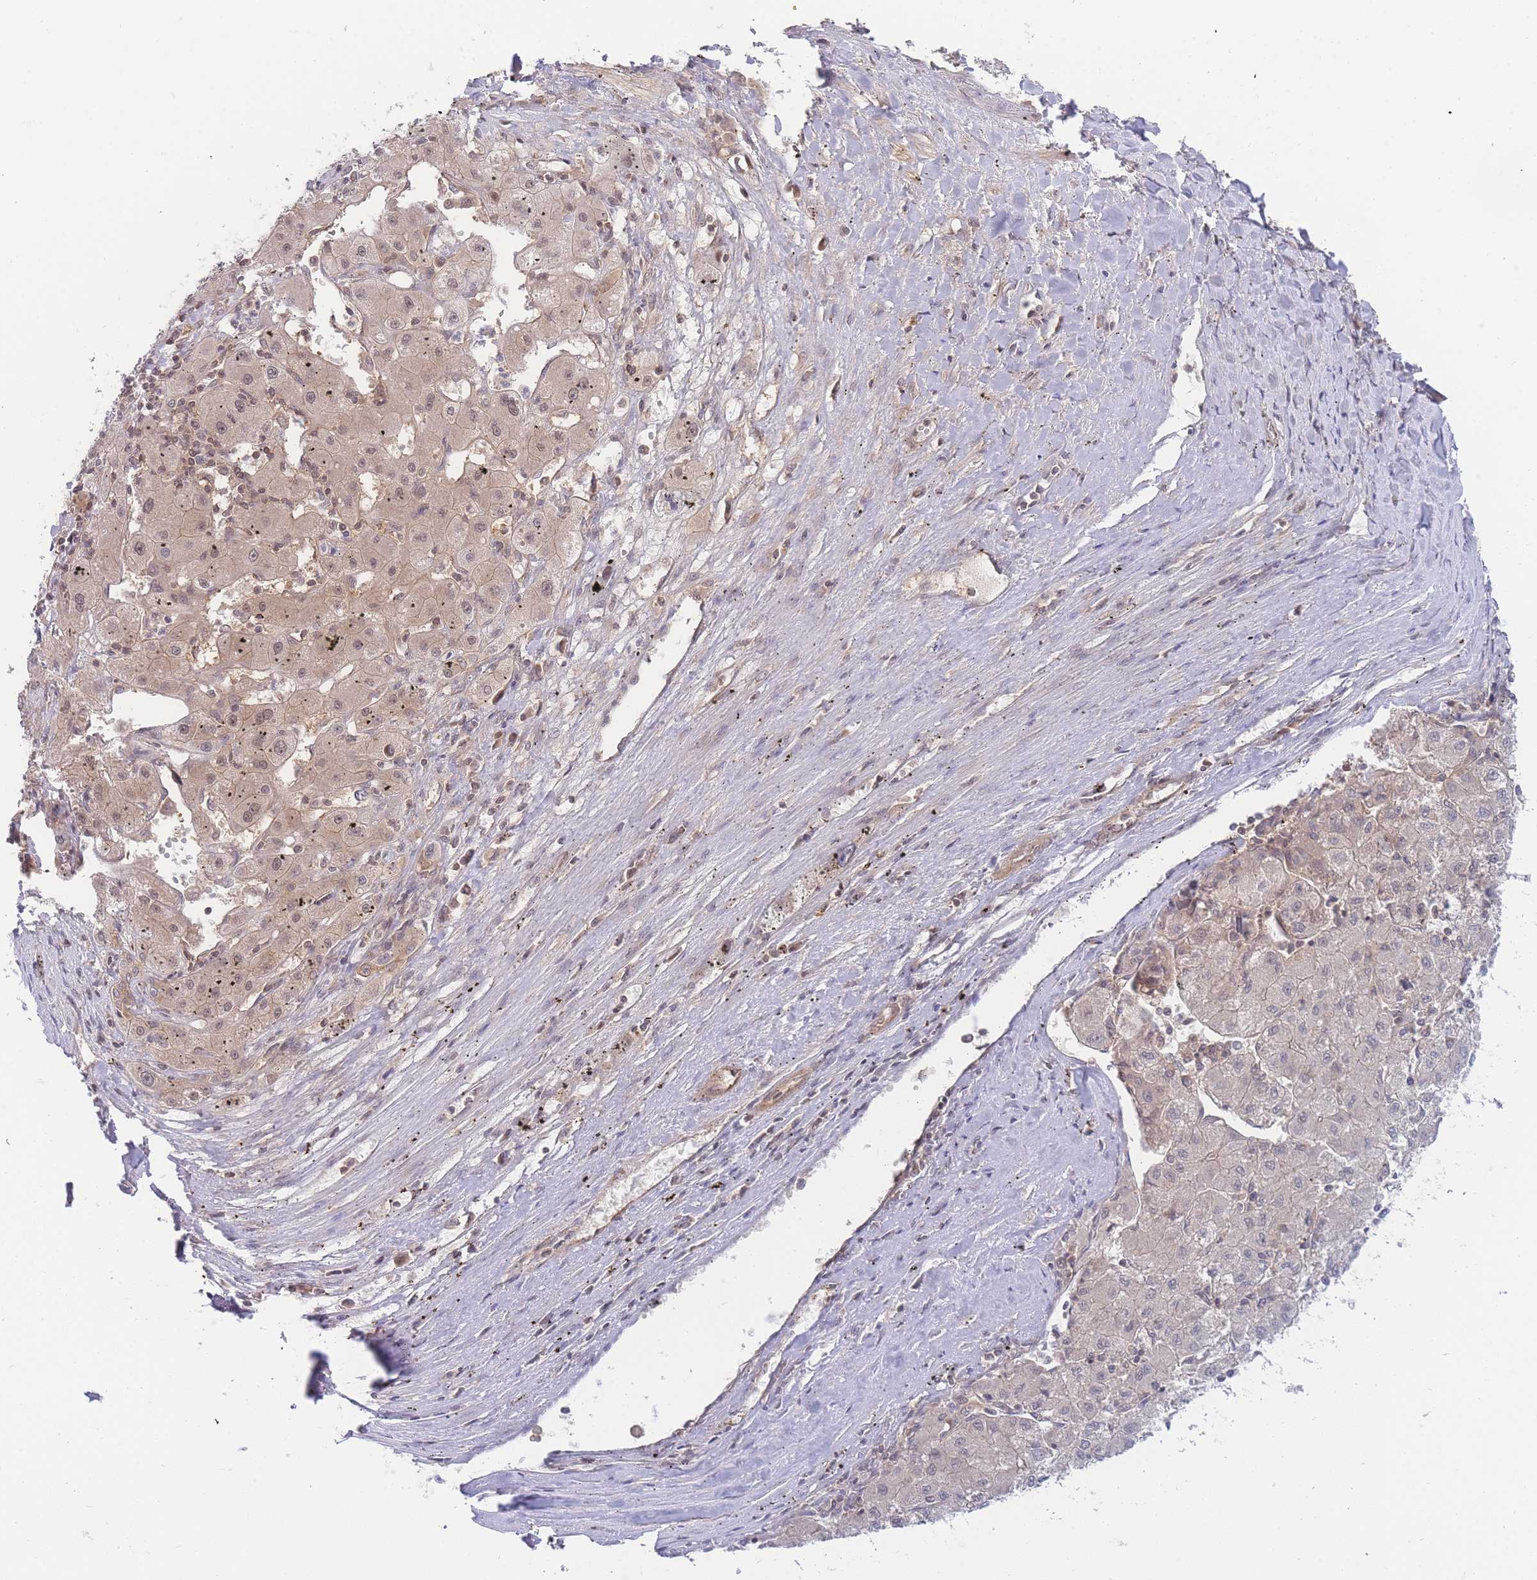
{"staining": {"intensity": "weak", "quantity": "25%-75%", "location": "cytoplasmic/membranous,nuclear"}, "tissue": "liver cancer", "cell_type": "Tumor cells", "image_type": "cancer", "snomed": [{"axis": "morphology", "description": "Carcinoma, Hepatocellular, NOS"}, {"axis": "topography", "description": "Liver"}], "caption": "This photomicrograph shows immunohistochemistry staining of human liver hepatocellular carcinoma, with low weak cytoplasmic/membranous and nuclear positivity in approximately 25%-75% of tumor cells.", "gene": "KIAA1191", "patient": {"sex": "male", "age": 72}}